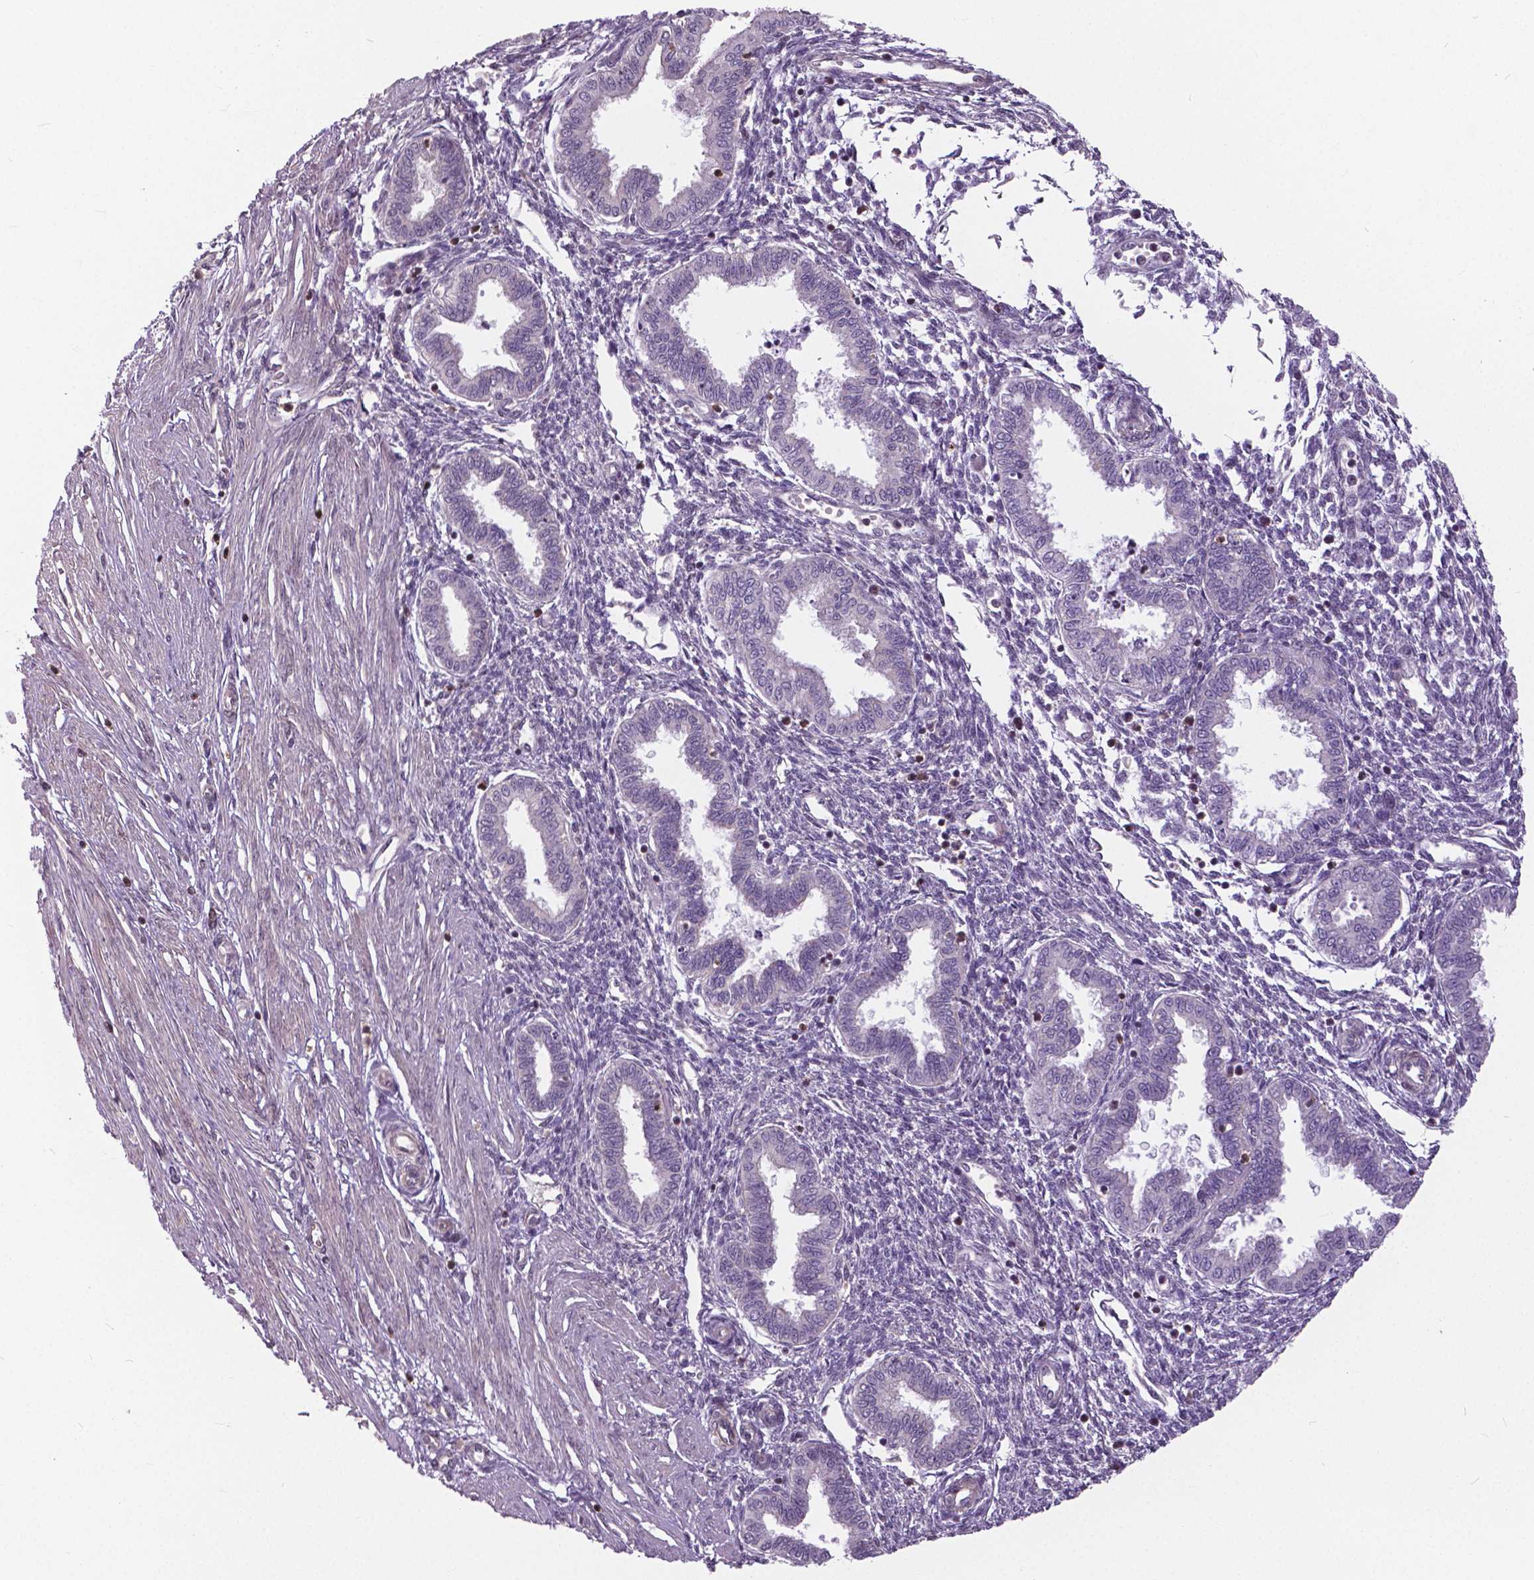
{"staining": {"intensity": "negative", "quantity": "none", "location": "none"}, "tissue": "endometrium", "cell_type": "Cells in endometrial stroma", "image_type": "normal", "snomed": [{"axis": "morphology", "description": "Normal tissue, NOS"}, {"axis": "topography", "description": "Endometrium"}], "caption": "This histopathology image is of benign endometrium stained with IHC to label a protein in brown with the nuclei are counter-stained blue. There is no expression in cells in endometrial stroma.", "gene": "ANXA13", "patient": {"sex": "female", "age": 33}}